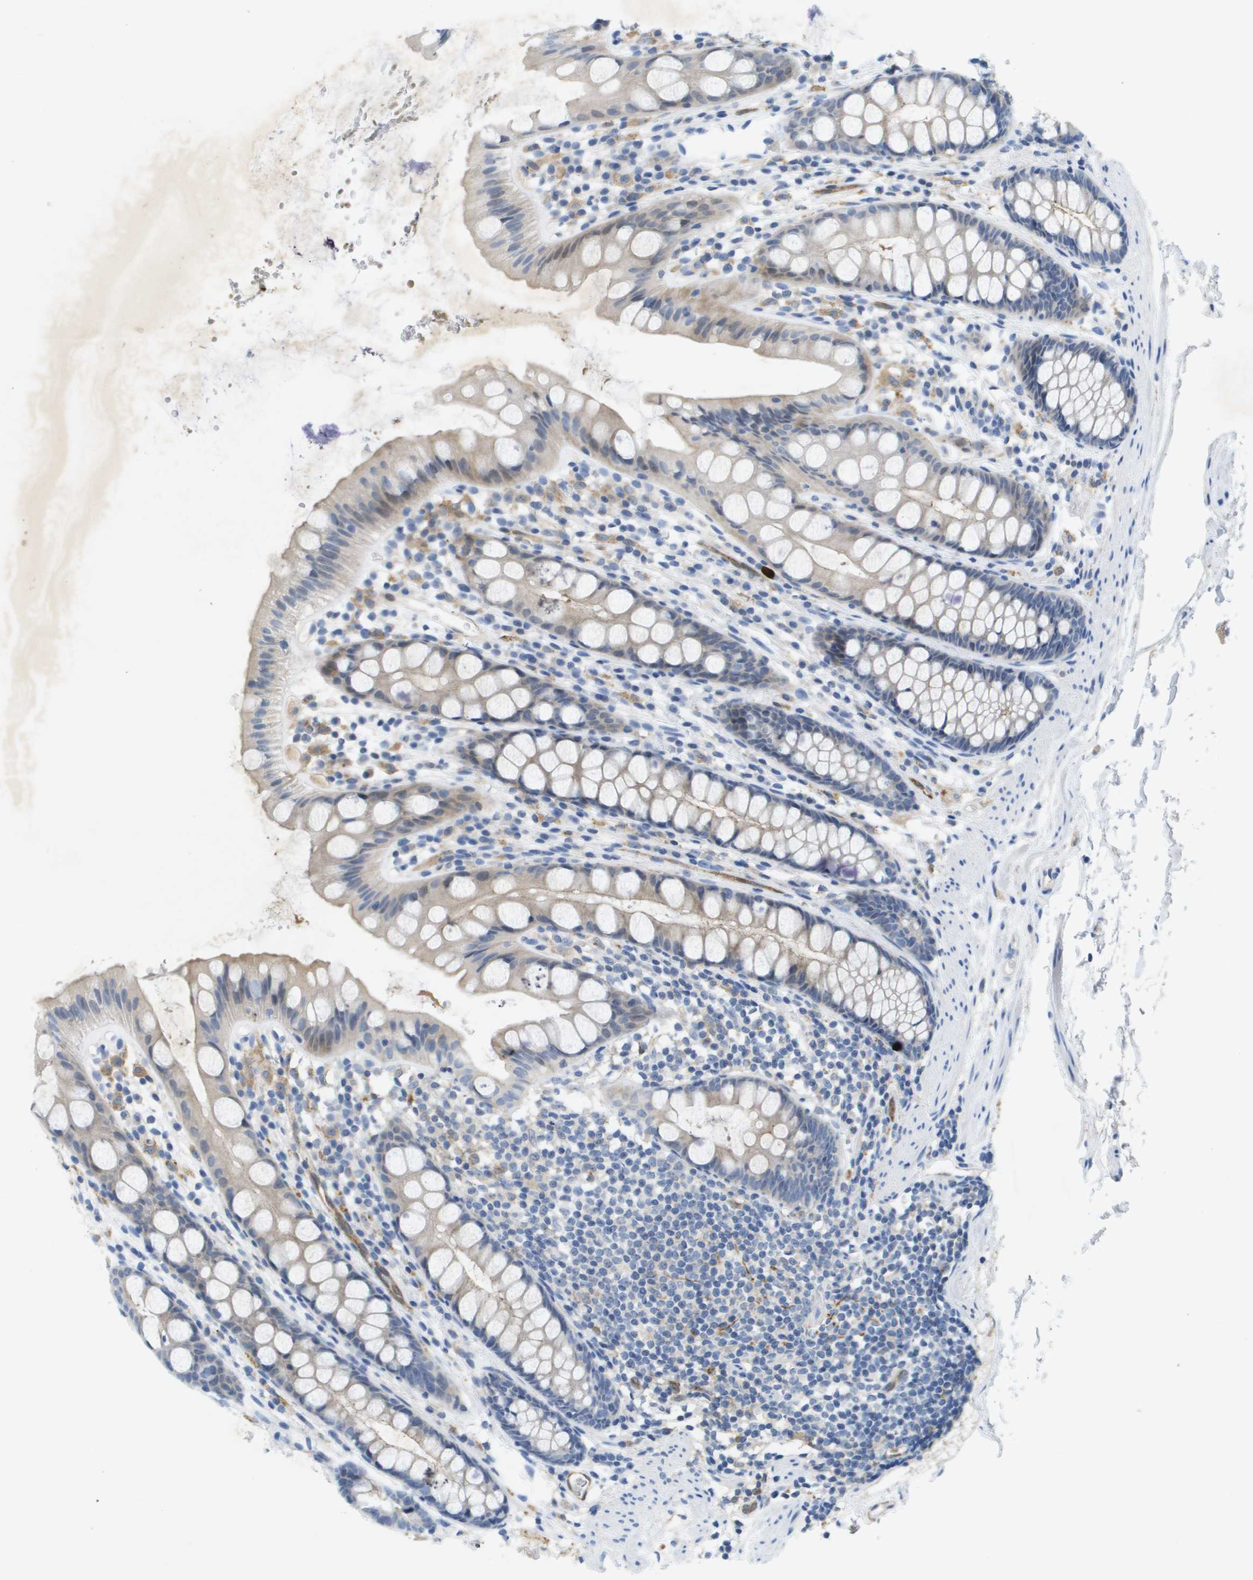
{"staining": {"intensity": "weak", "quantity": "<25%", "location": "cytoplasmic/membranous,nuclear"}, "tissue": "rectum", "cell_type": "Glandular cells", "image_type": "normal", "snomed": [{"axis": "morphology", "description": "Normal tissue, NOS"}, {"axis": "topography", "description": "Rectum"}], "caption": "Immunohistochemistry (IHC) of unremarkable human rectum shows no positivity in glandular cells.", "gene": "LIPG", "patient": {"sex": "female", "age": 65}}